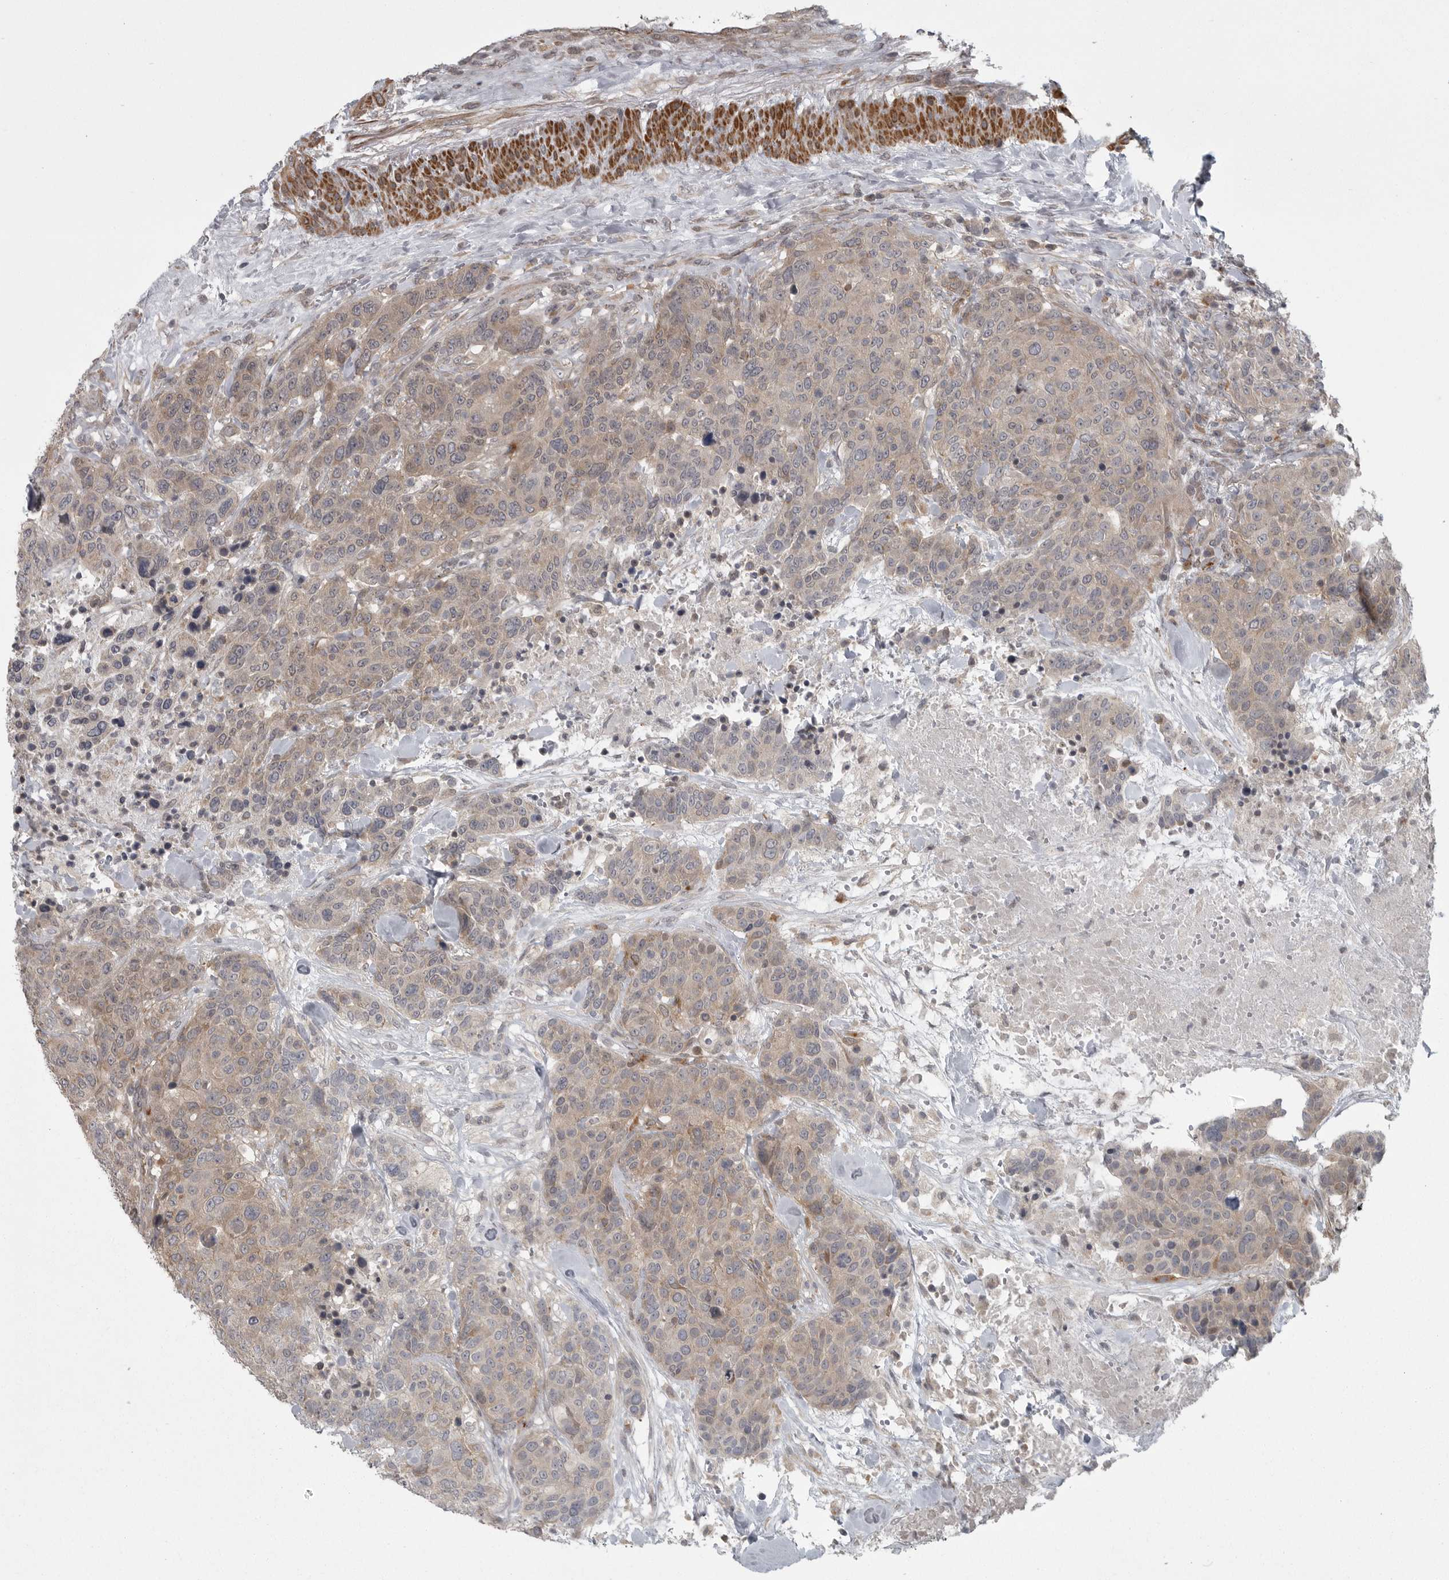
{"staining": {"intensity": "weak", "quantity": "<25%", "location": "cytoplasmic/membranous"}, "tissue": "breast cancer", "cell_type": "Tumor cells", "image_type": "cancer", "snomed": [{"axis": "morphology", "description": "Duct carcinoma"}, {"axis": "topography", "description": "Breast"}], "caption": "DAB immunohistochemical staining of human breast cancer exhibits no significant staining in tumor cells. (DAB immunohistochemistry (IHC) visualized using brightfield microscopy, high magnification).", "gene": "PPP1R9A", "patient": {"sex": "female", "age": 37}}